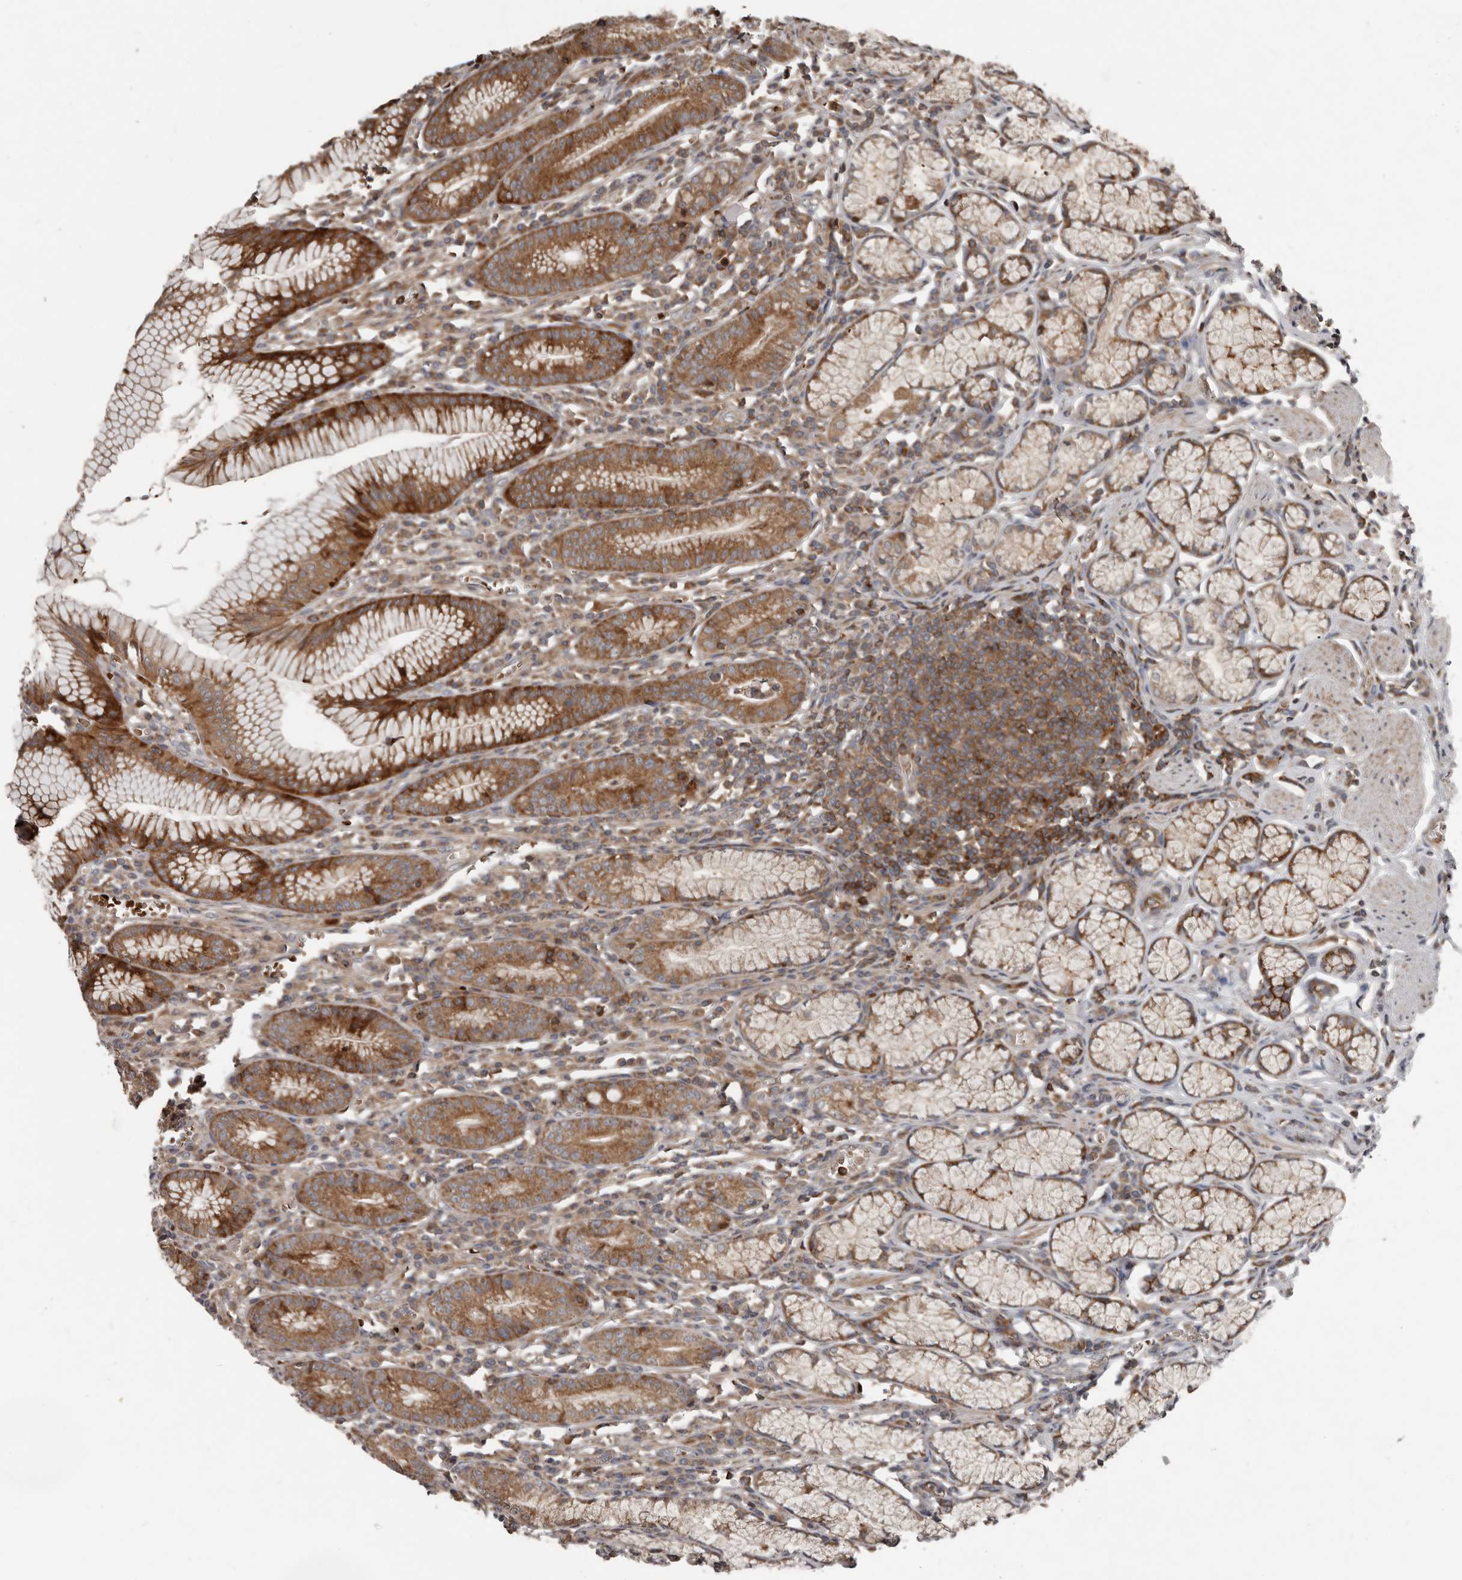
{"staining": {"intensity": "strong", "quantity": "25%-75%", "location": "cytoplasmic/membranous"}, "tissue": "stomach", "cell_type": "Glandular cells", "image_type": "normal", "snomed": [{"axis": "morphology", "description": "Normal tissue, NOS"}, {"axis": "topography", "description": "Stomach"}], "caption": "Brown immunohistochemical staining in benign stomach displays strong cytoplasmic/membranous positivity in approximately 25%-75% of glandular cells. (Brightfield microscopy of DAB IHC at high magnification).", "gene": "FBXO31", "patient": {"sex": "male", "age": 55}}